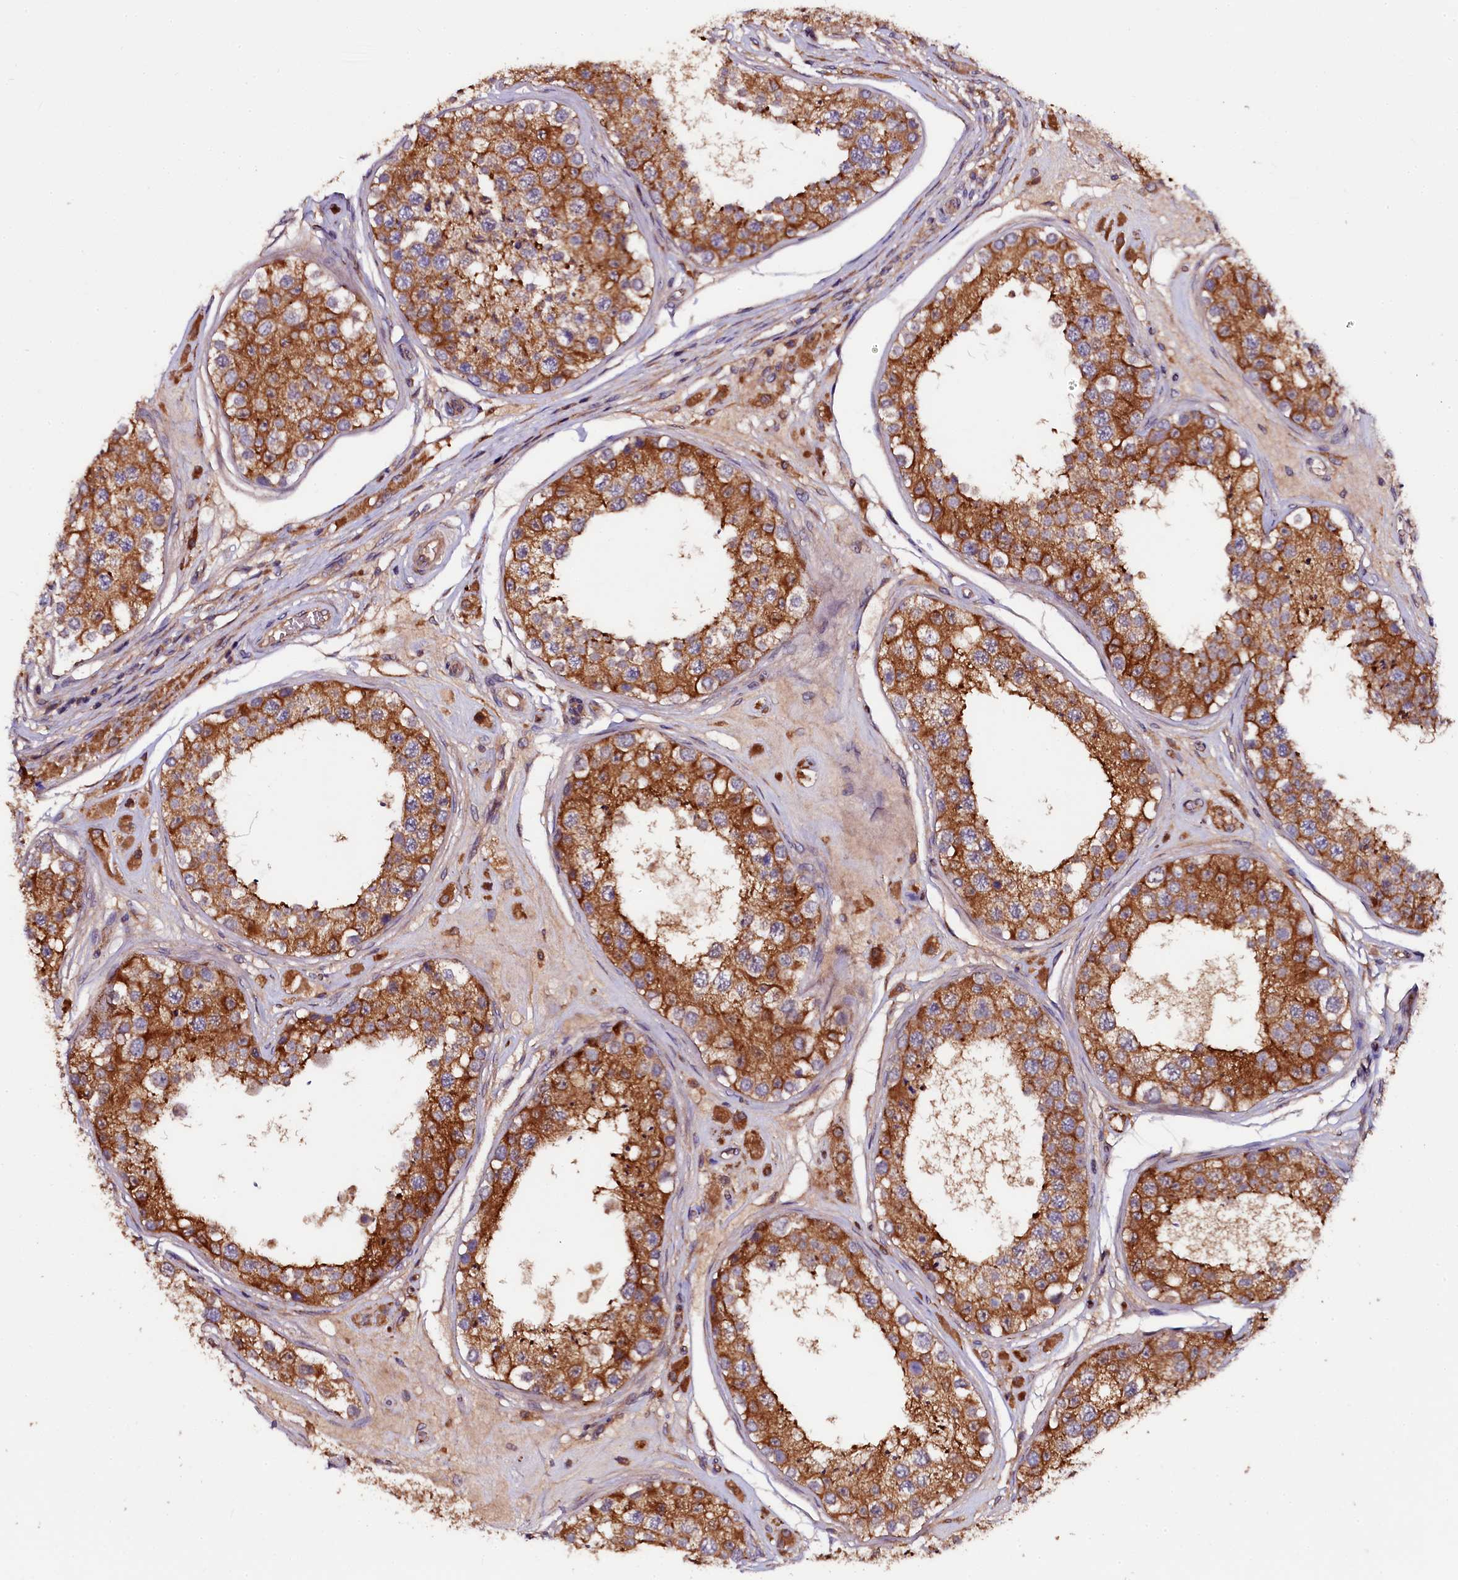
{"staining": {"intensity": "strong", "quantity": ">75%", "location": "cytoplasmic/membranous"}, "tissue": "testis", "cell_type": "Cells in seminiferous ducts", "image_type": "normal", "snomed": [{"axis": "morphology", "description": "Normal tissue, NOS"}, {"axis": "topography", "description": "Testis"}], "caption": "Testis stained with DAB immunohistochemistry (IHC) shows high levels of strong cytoplasmic/membranous expression in approximately >75% of cells in seminiferous ducts.", "gene": "APPL2", "patient": {"sex": "male", "age": 25}}